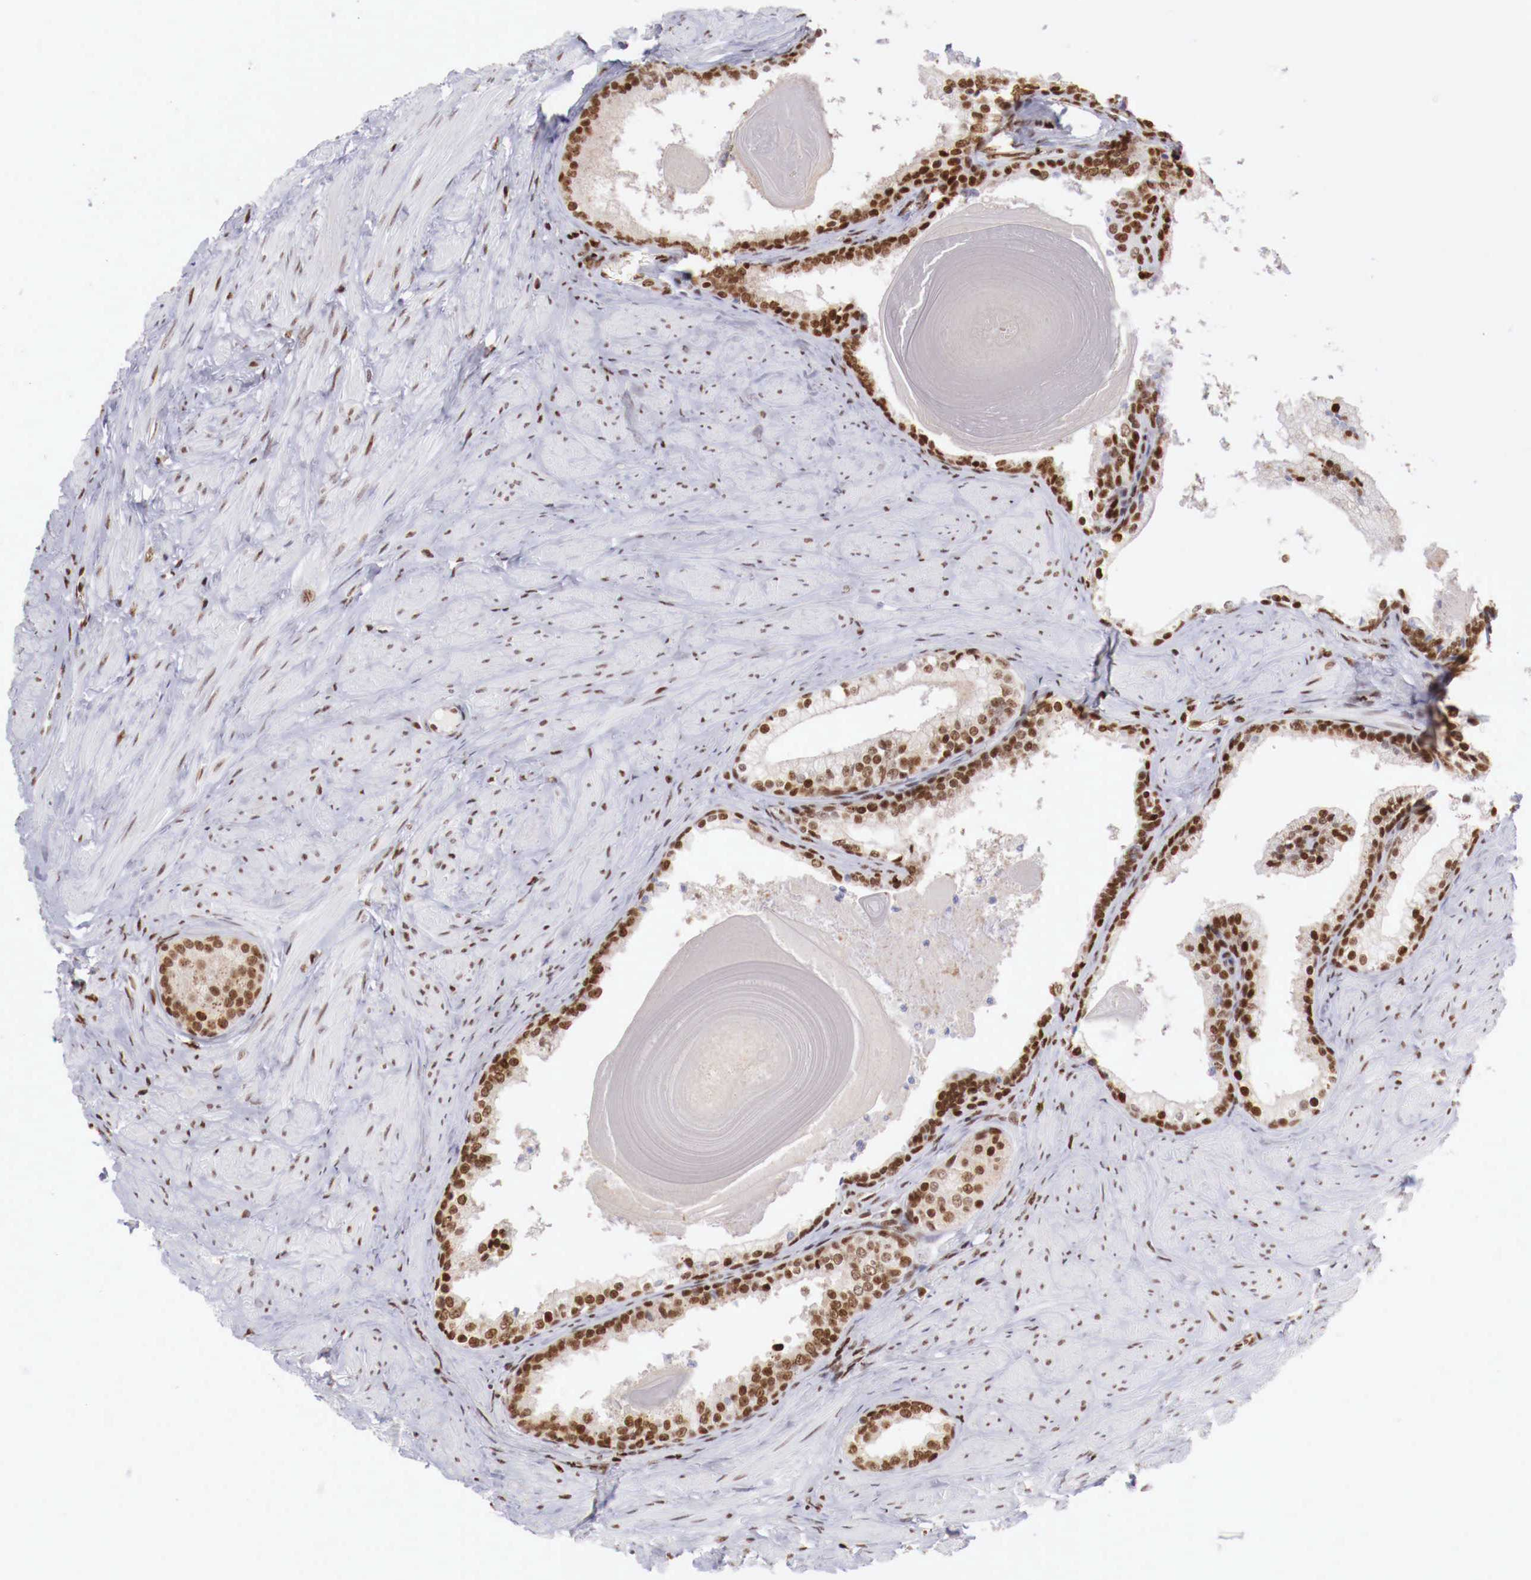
{"staining": {"intensity": "strong", "quantity": ">75%", "location": "nuclear"}, "tissue": "prostate", "cell_type": "Glandular cells", "image_type": "normal", "snomed": [{"axis": "morphology", "description": "Normal tissue, NOS"}, {"axis": "topography", "description": "Prostate"}], "caption": "This is a histology image of IHC staining of normal prostate, which shows strong positivity in the nuclear of glandular cells.", "gene": "MAX", "patient": {"sex": "male", "age": 65}}